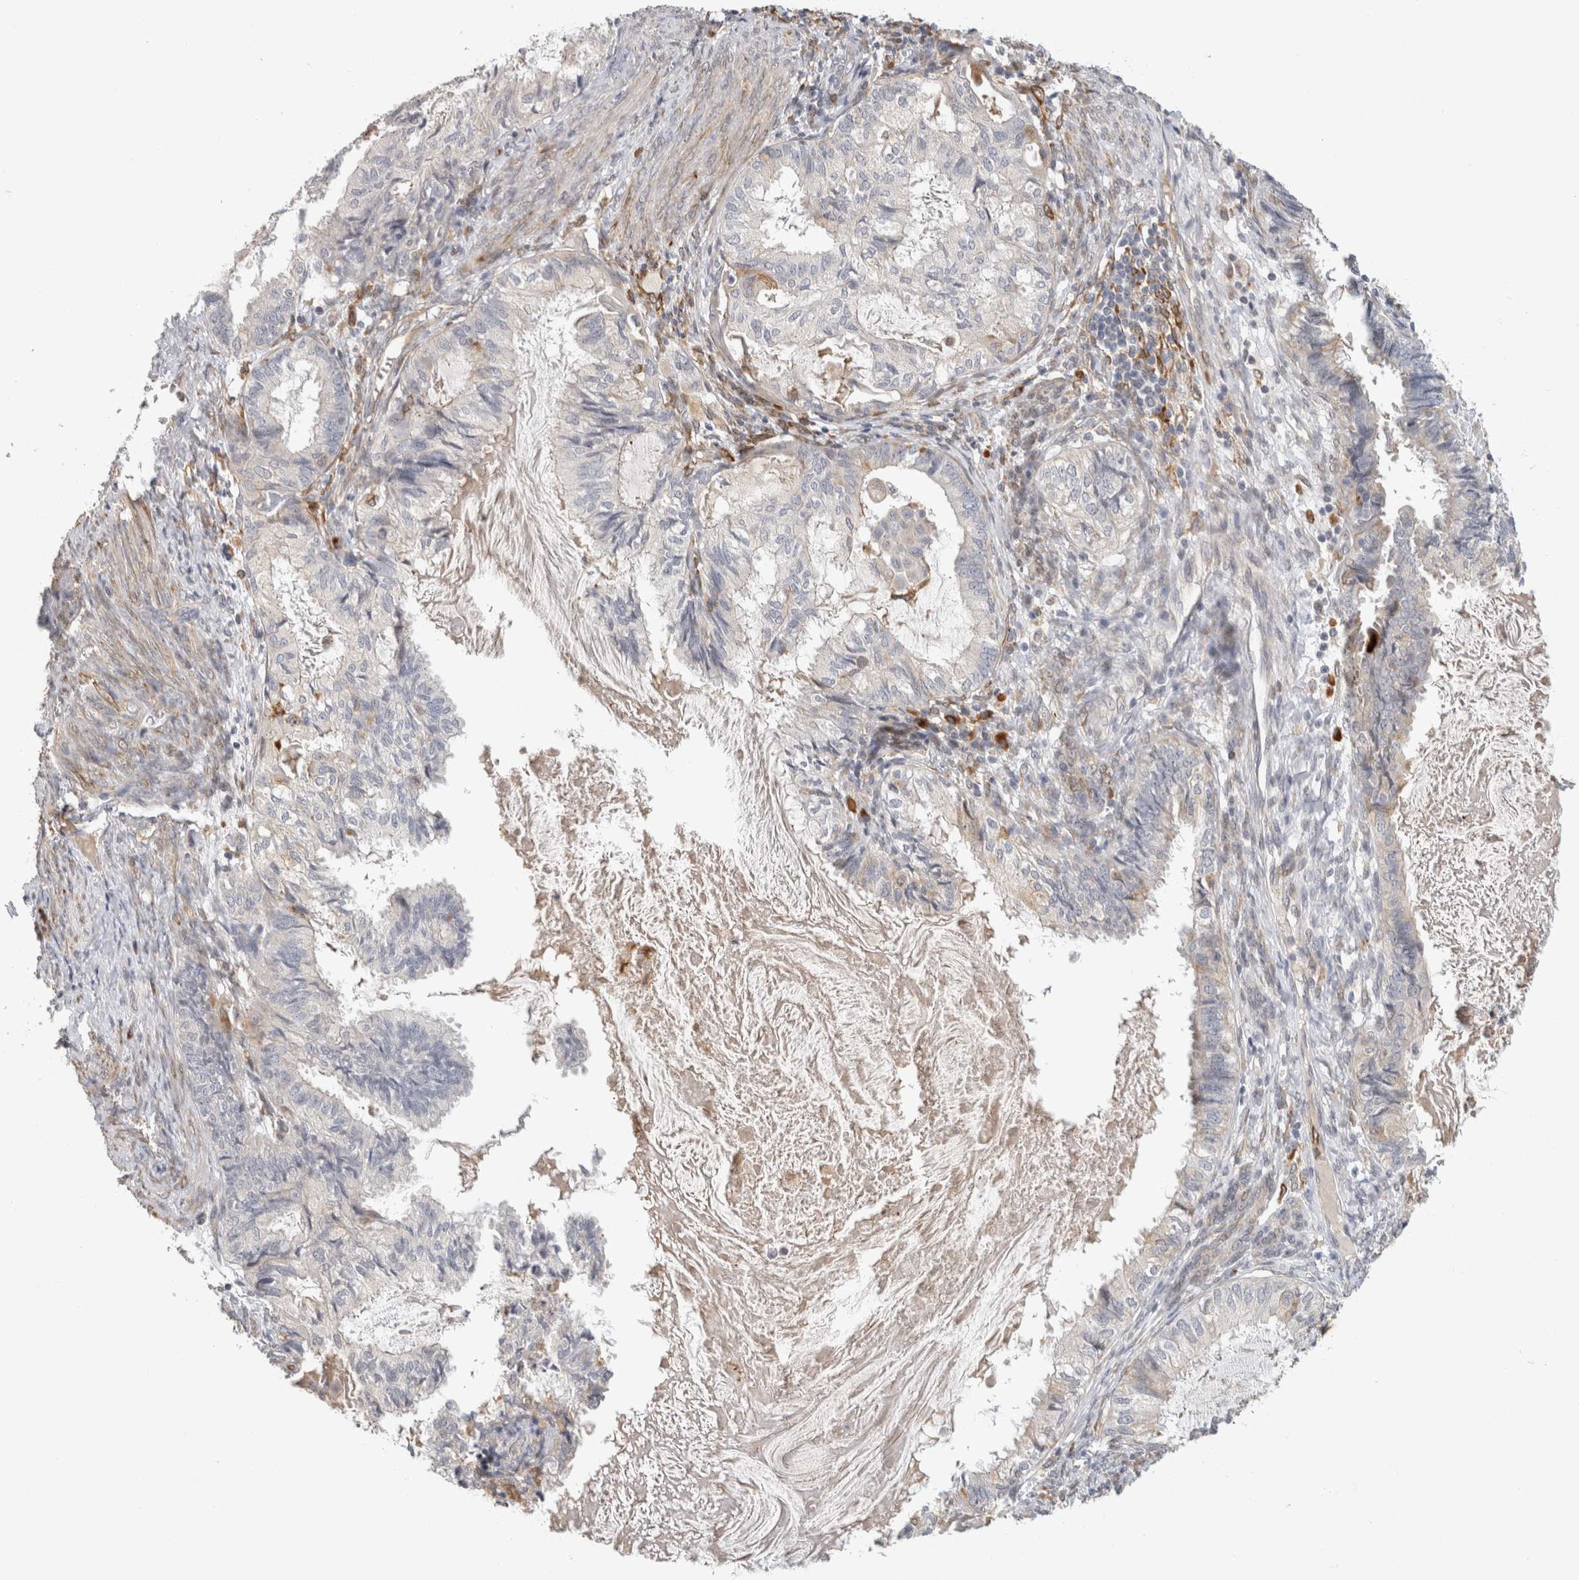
{"staining": {"intensity": "negative", "quantity": "none", "location": "none"}, "tissue": "cervical cancer", "cell_type": "Tumor cells", "image_type": "cancer", "snomed": [{"axis": "morphology", "description": "Normal tissue, NOS"}, {"axis": "morphology", "description": "Adenocarcinoma, NOS"}, {"axis": "topography", "description": "Cervix"}, {"axis": "topography", "description": "Endometrium"}], "caption": "Cervical cancer (adenocarcinoma) was stained to show a protein in brown. There is no significant expression in tumor cells.", "gene": "APOL2", "patient": {"sex": "female", "age": 86}}